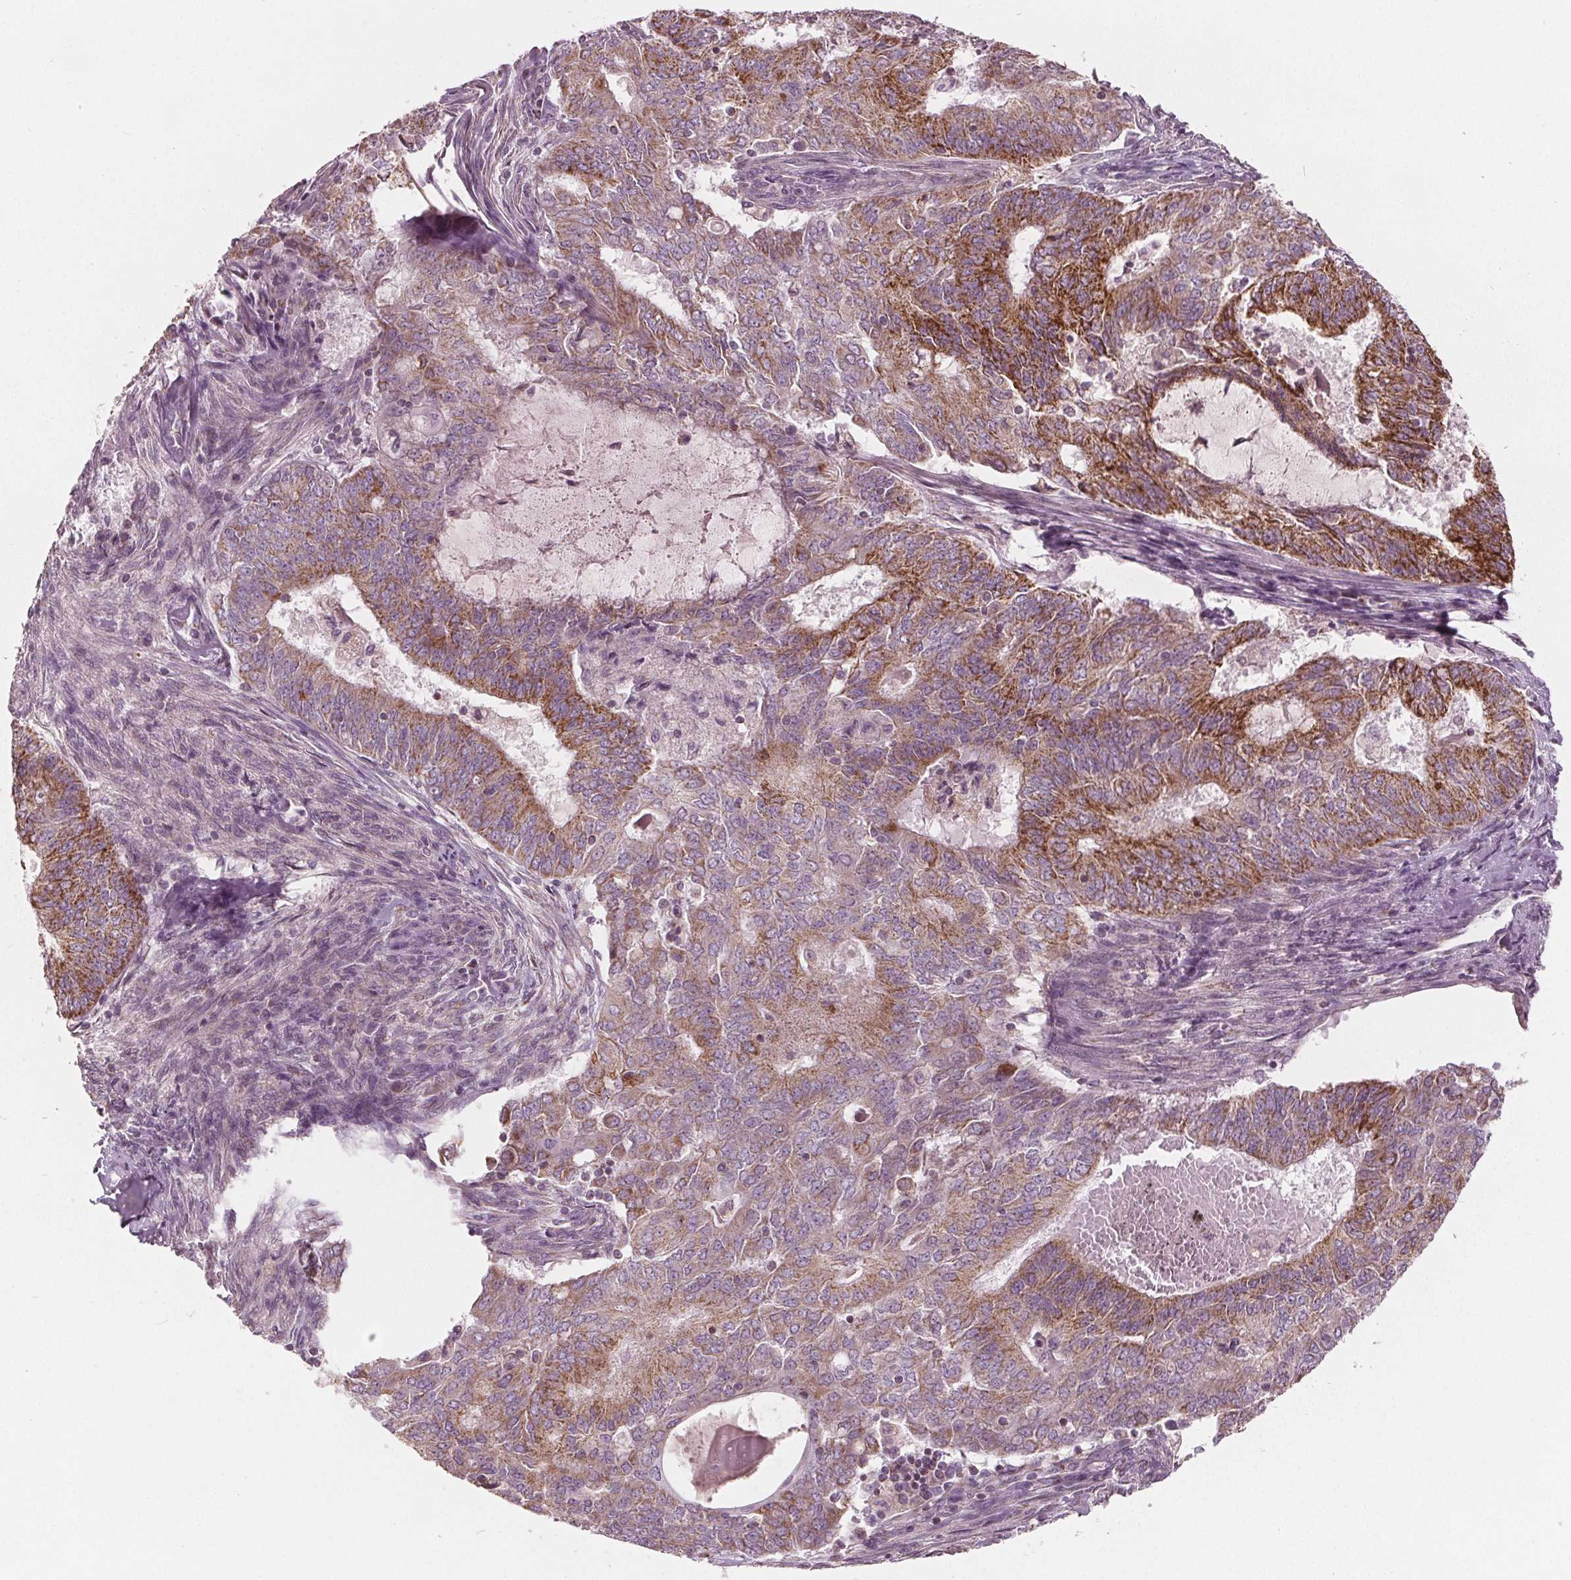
{"staining": {"intensity": "strong", "quantity": "25%-75%", "location": "cytoplasmic/membranous"}, "tissue": "endometrial cancer", "cell_type": "Tumor cells", "image_type": "cancer", "snomed": [{"axis": "morphology", "description": "Adenocarcinoma, NOS"}, {"axis": "topography", "description": "Endometrium"}], "caption": "An image of endometrial cancer (adenocarcinoma) stained for a protein reveals strong cytoplasmic/membranous brown staining in tumor cells. (DAB (3,3'-diaminobenzidine) = brown stain, brightfield microscopy at high magnification).", "gene": "ECI2", "patient": {"sex": "female", "age": 62}}